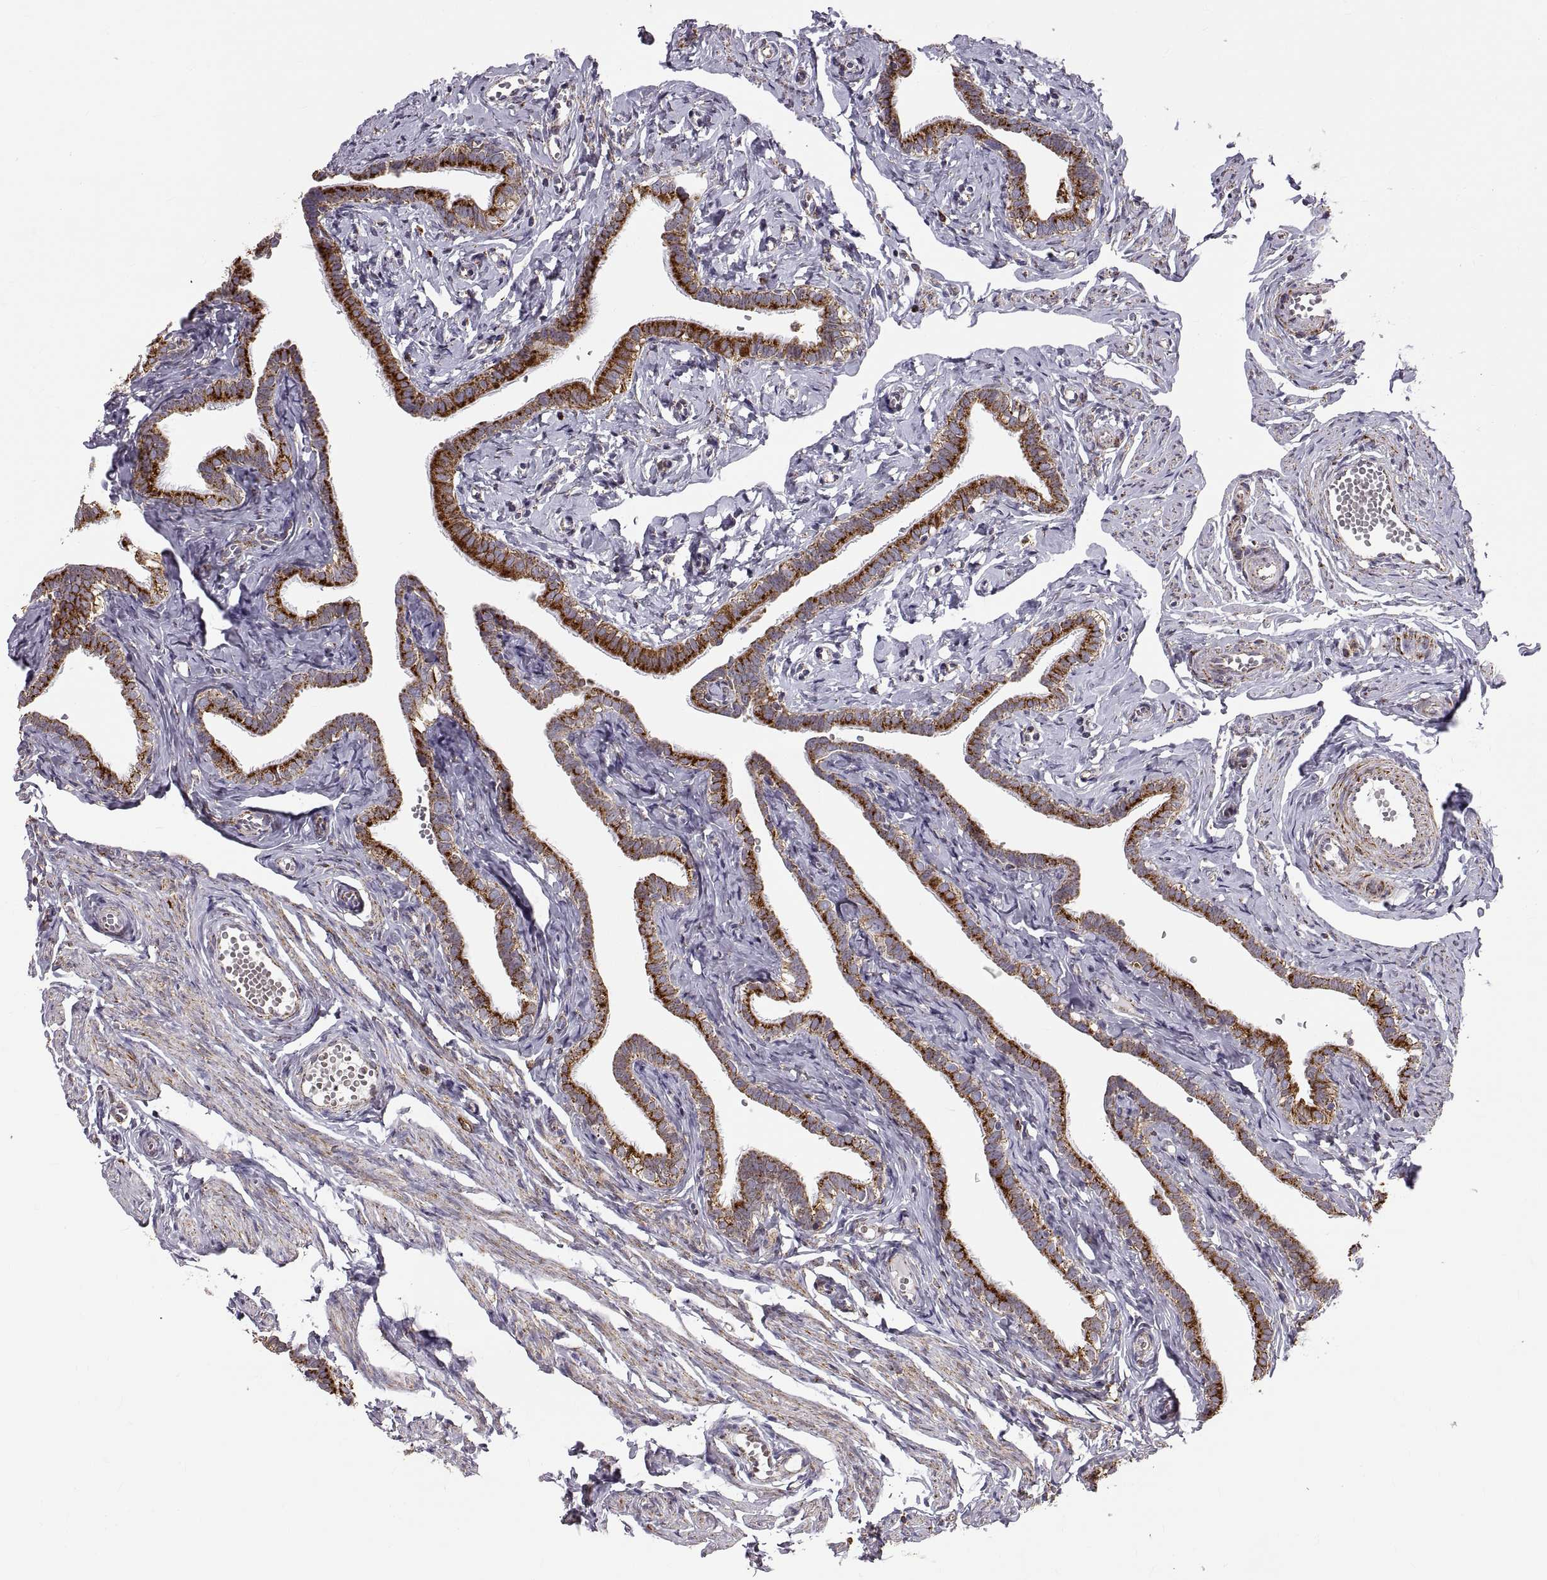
{"staining": {"intensity": "strong", "quantity": ">75%", "location": "cytoplasmic/membranous"}, "tissue": "fallopian tube", "cell_type": "Glandular cells", "image_type": "normal", "snomed": [{"axis": "morphology", "description": "Normal tissue, NOS"}, {"axis": "topography", "description": "Fallopian tube"}], "caption": "About >75% of glandular cells in benign fallopian tube display strong cytoplasmic/membranous protein staining as visualized by brown immunohistochemical staining.", "gene": "ARSD", "patient": {"sex": "female", "age": 41}}